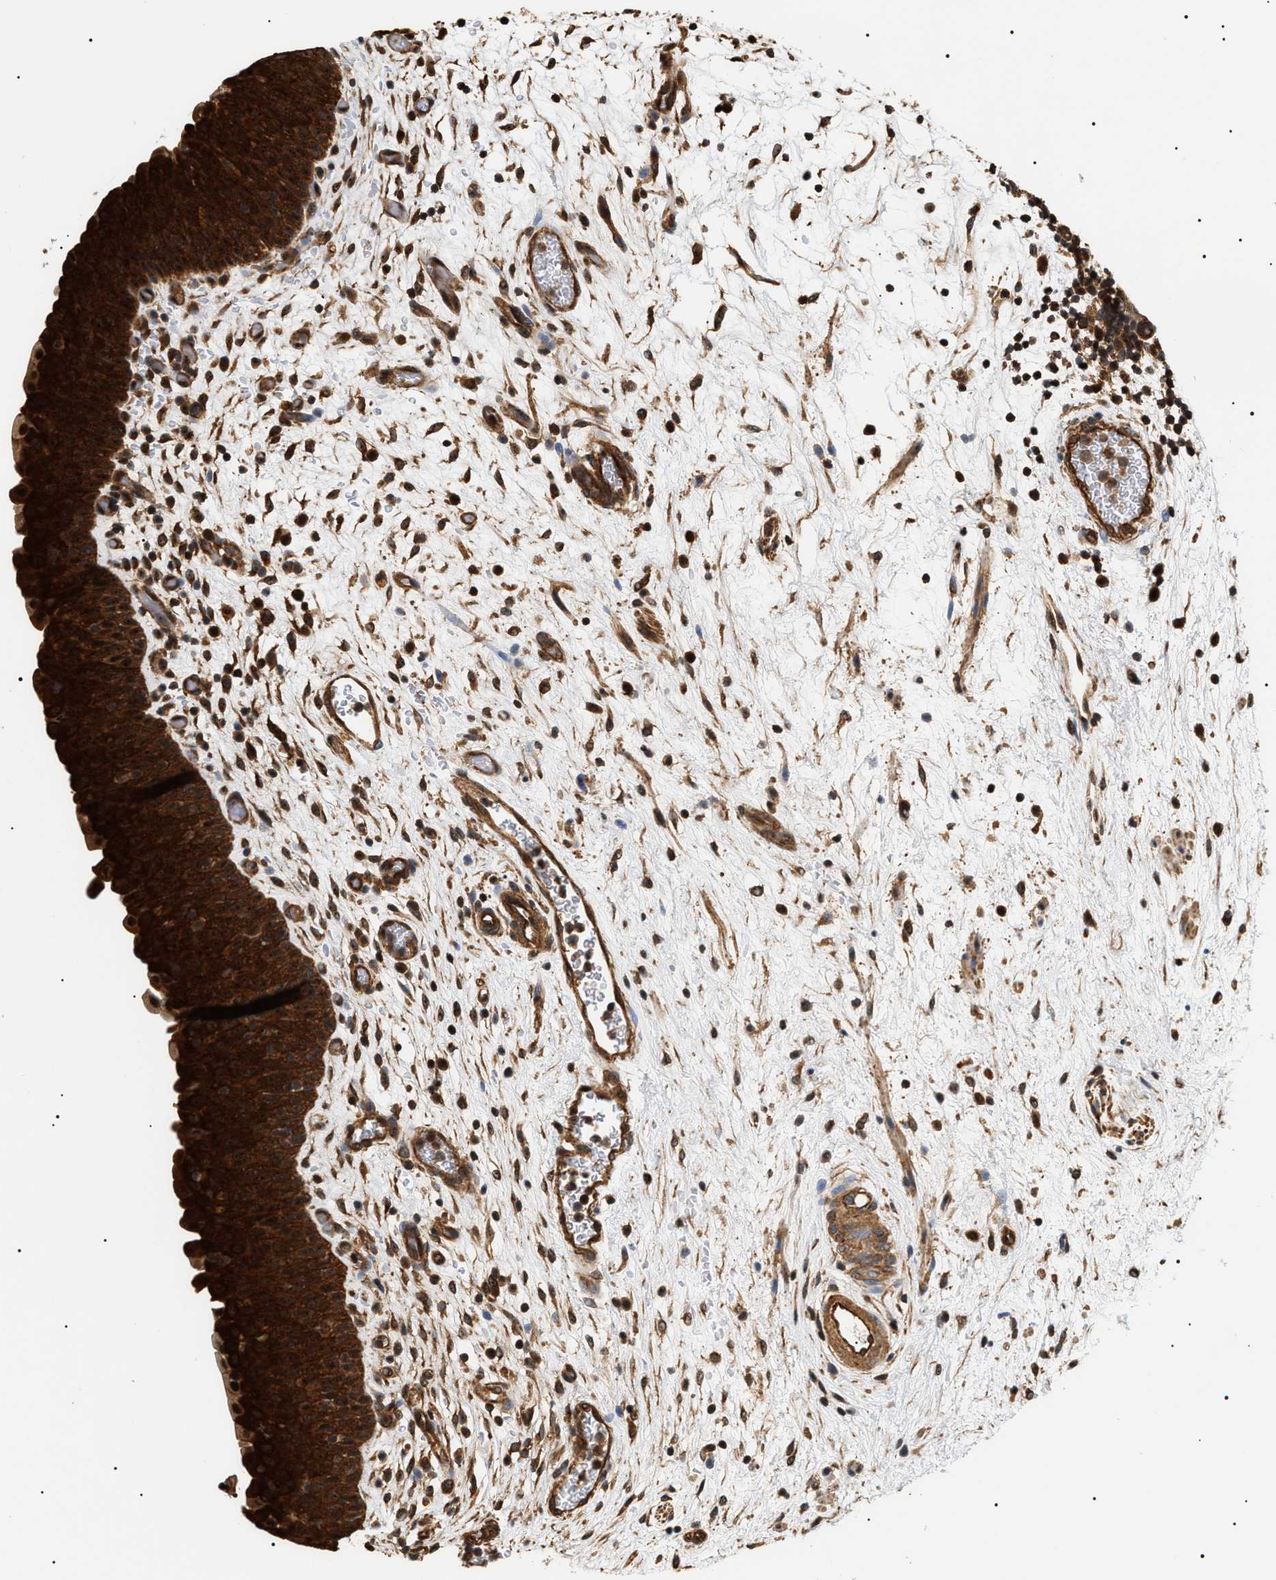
{"staining": {"intensity": "strong", "quantity": ">75%", "location": "cytoplasmic/membranous"}, "tissue": "urinary bladder", "cell_type": "Urothelial cells", "image_type": "normal", "snomed": [{"axis": "morphology", "description": "Normal tissue, NOS"}, {"axis": "topography", "description": "Urinary bladder"}], "caption": "Protein expression by immunohistochemistry reveals strong cytoplasmic/membranous expression in approximately >75% of urothelial cells in unremarkable urinary bladder.", "gene": "SH3GLB2", "patient": {"sex": "male", "age": 37}}